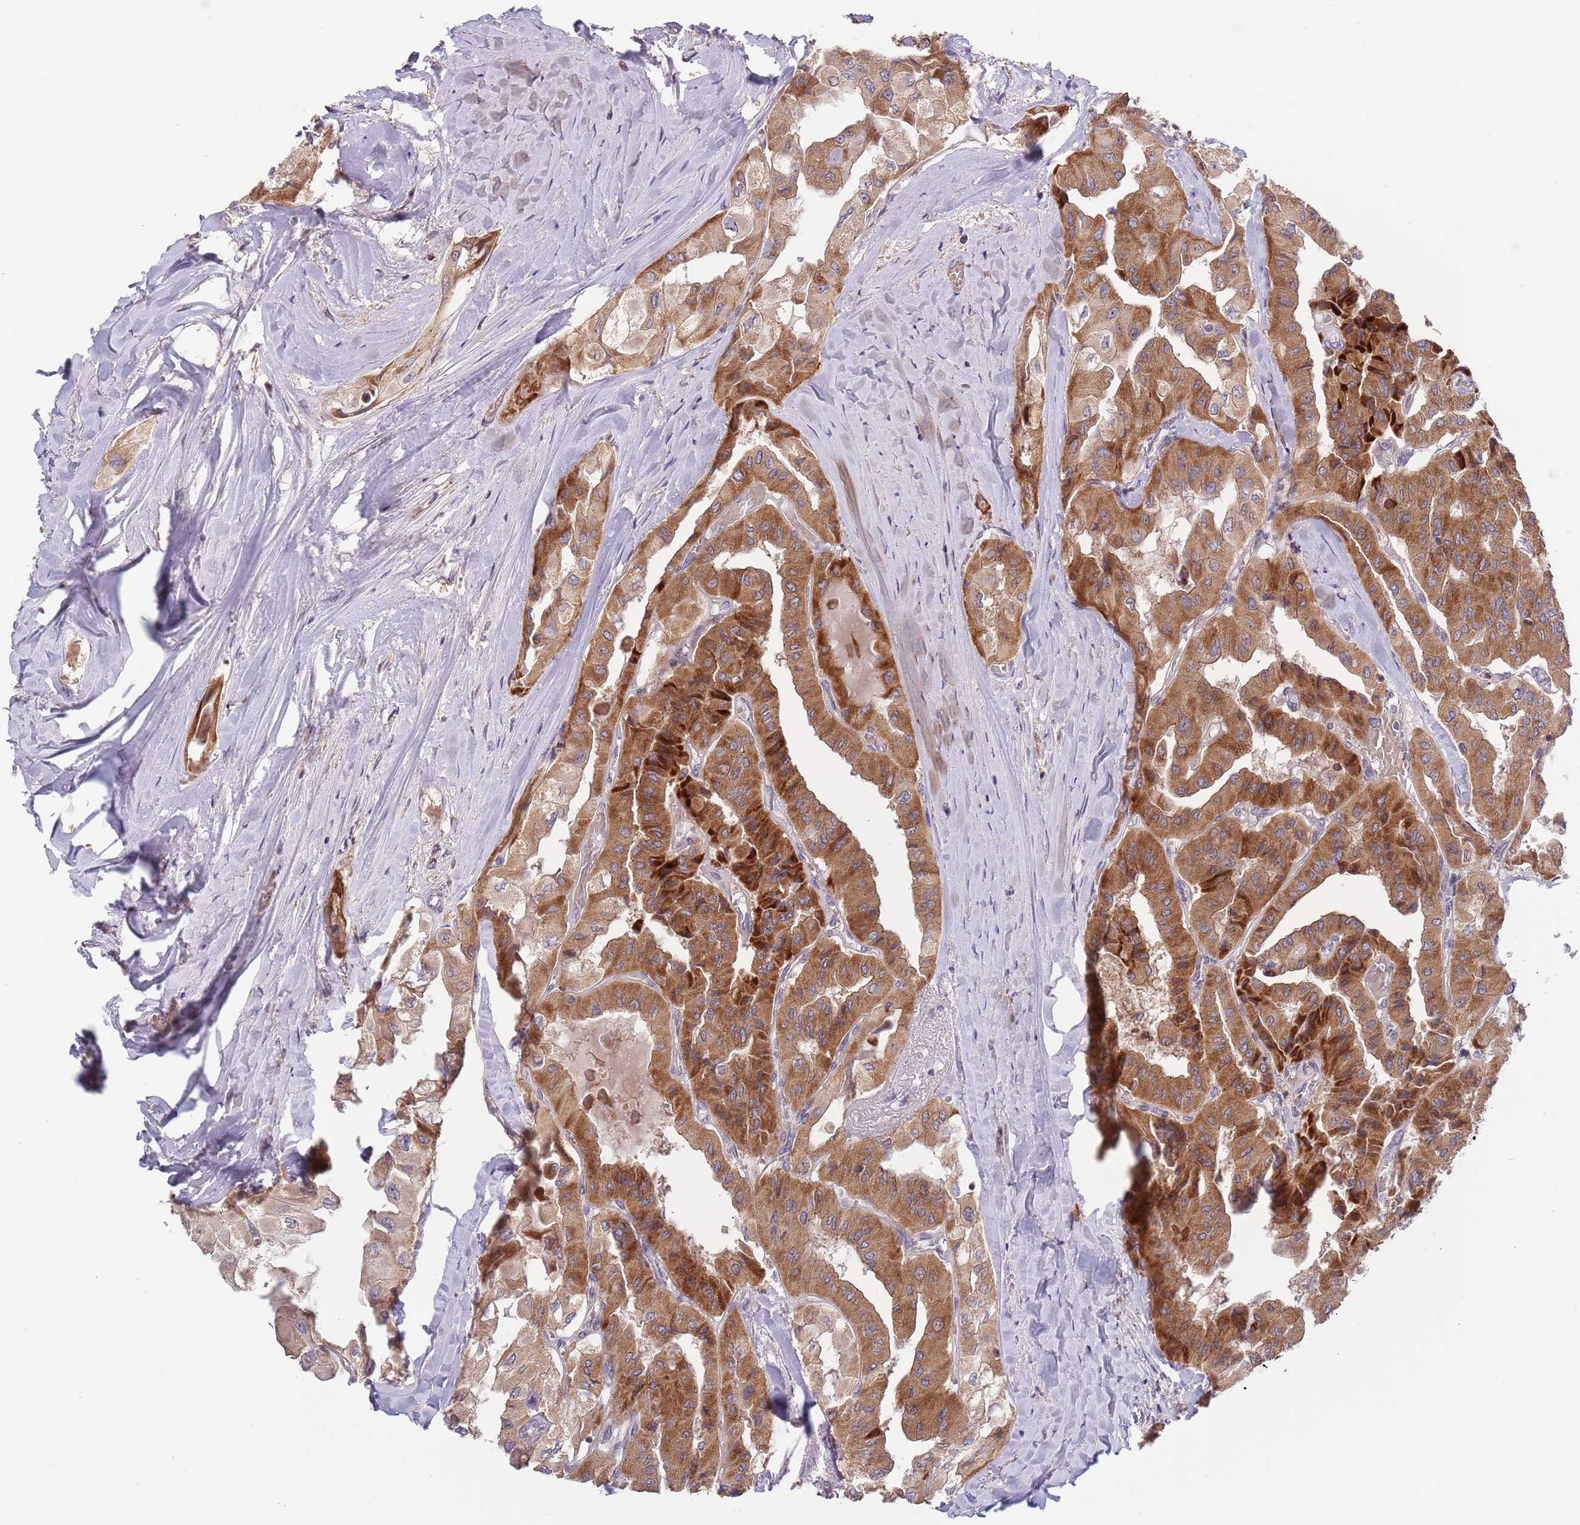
{"staining": {"intensity": "strong", "quantity": ">75%", "location": "cytoplasmic/membranous"}, "tissue": "thyroid cancer", "cell_type": "Tumor cells", "image_type": "cancer", "snomed": [{"axis": "morphology", "description": "Normal tissue, NOS"}, {"axis": "morphology", "description": "Papillary adenocarcinoma, NOS"}, {"axis": "topography", "description": "Thyroid gland"}], "caption": "Thyroid cancer (papillary adenocarcinoma) stained with a brown dye exhibits strong cytoplasmic/membranous positive positivity in about >75% of tumor cells.", "gene": "ABCC10", "patient": {"sex": "female", "age": 59}}